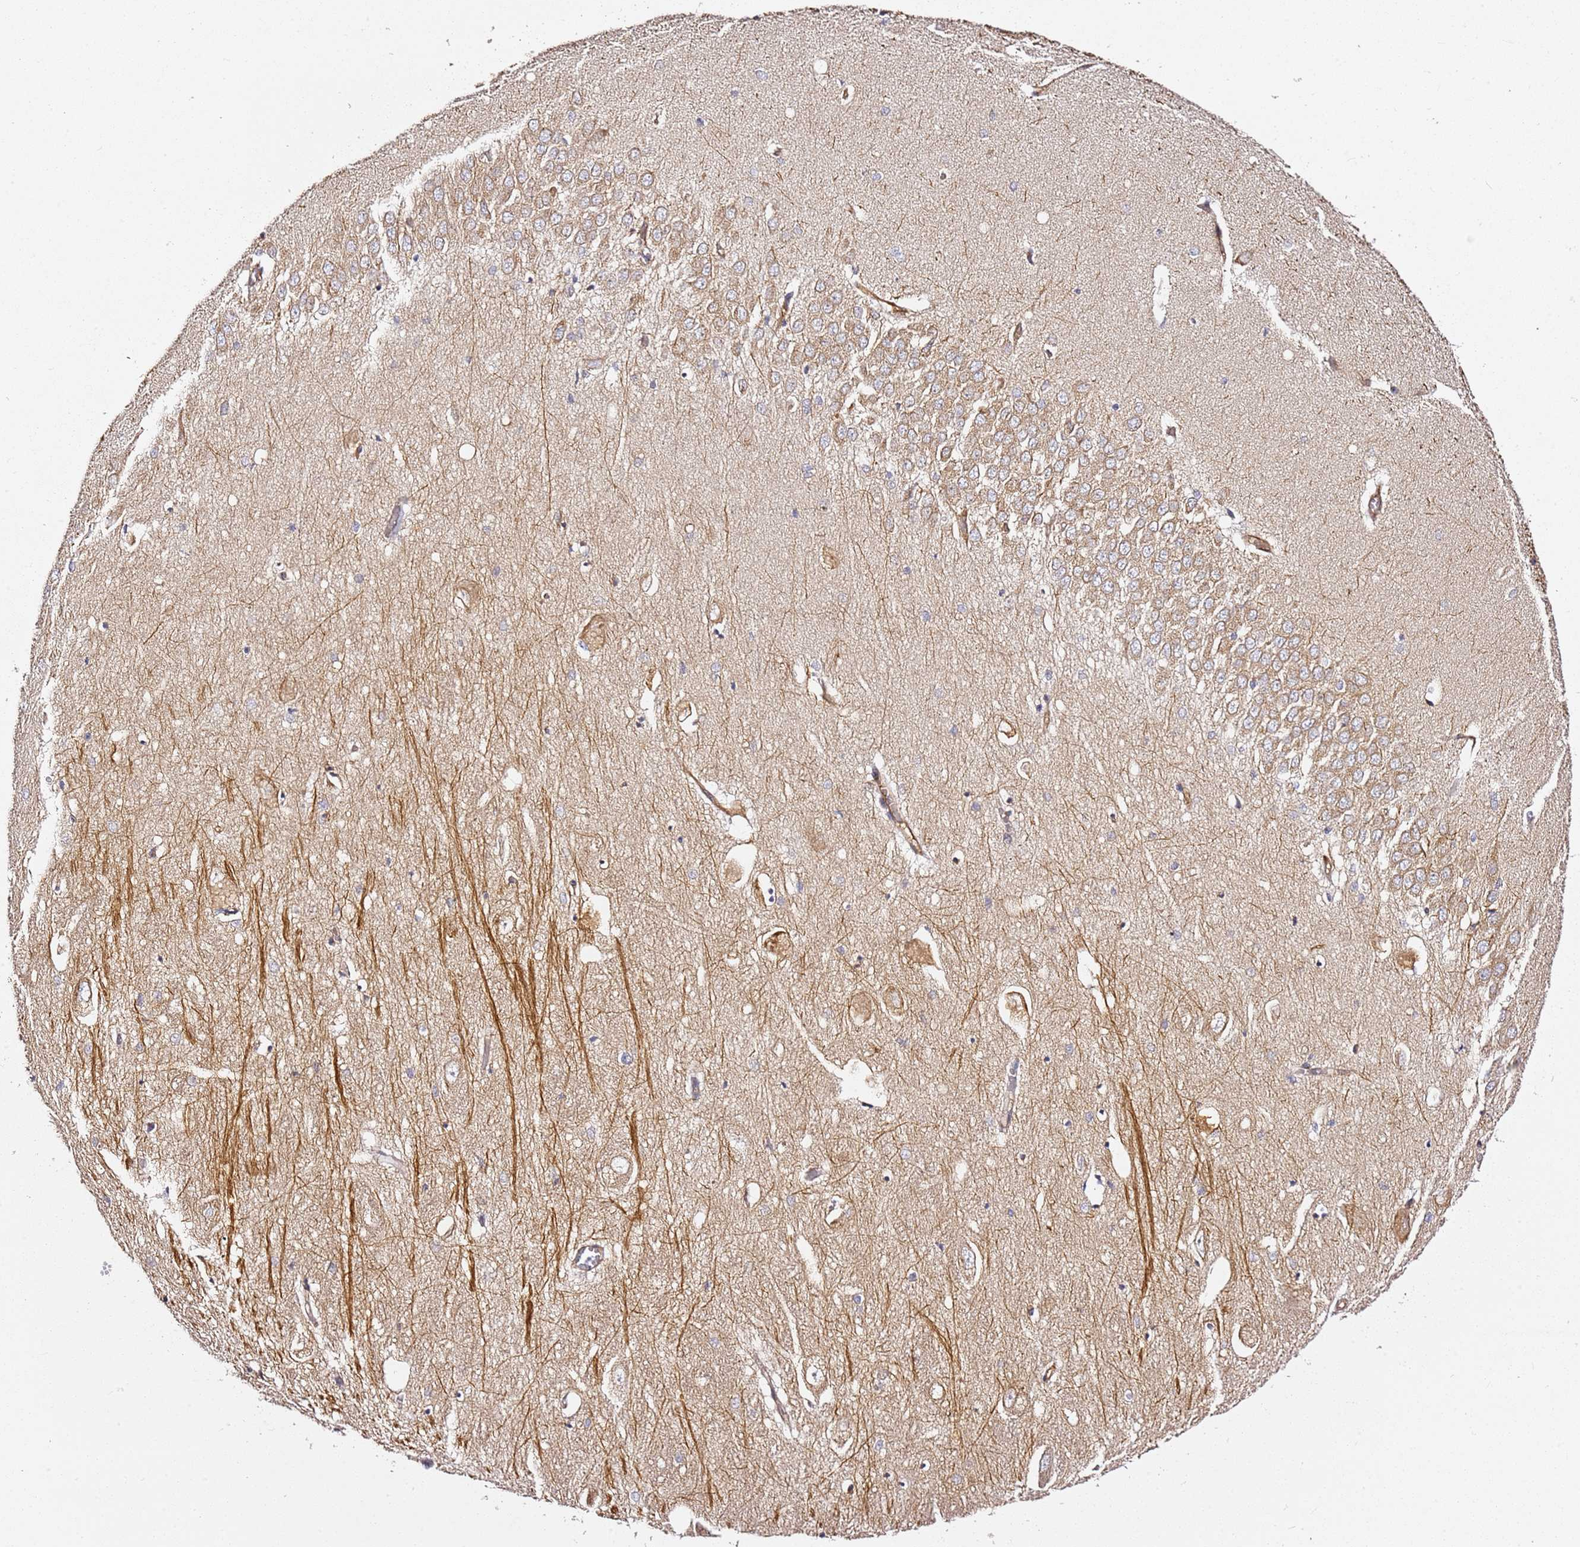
{"staining": {"intensity": "weak", "quantity": "25%-75%", "location": "cytoplasmic/membranous"}, "tissue": "hippocampus", "cell_type": "Glial cells", "image_type": "normal", "snomed": [{"axis": "morphology", "description": "Normal tissue, NOS"}, {"axis": "topography", "description": "Hippocampus"}], "caption": "Immunohistochemistry (IHC) of unremarkable human hippocampus displays low levels of weak cytoplasmic/membranous expression in approximately 25%-75% of glial cells. Immunohistochemistry stains the protein in brown and the nuclei are stained blue.", "gene": "KIF7", "patient": {"sex": "female", "age": 64}}